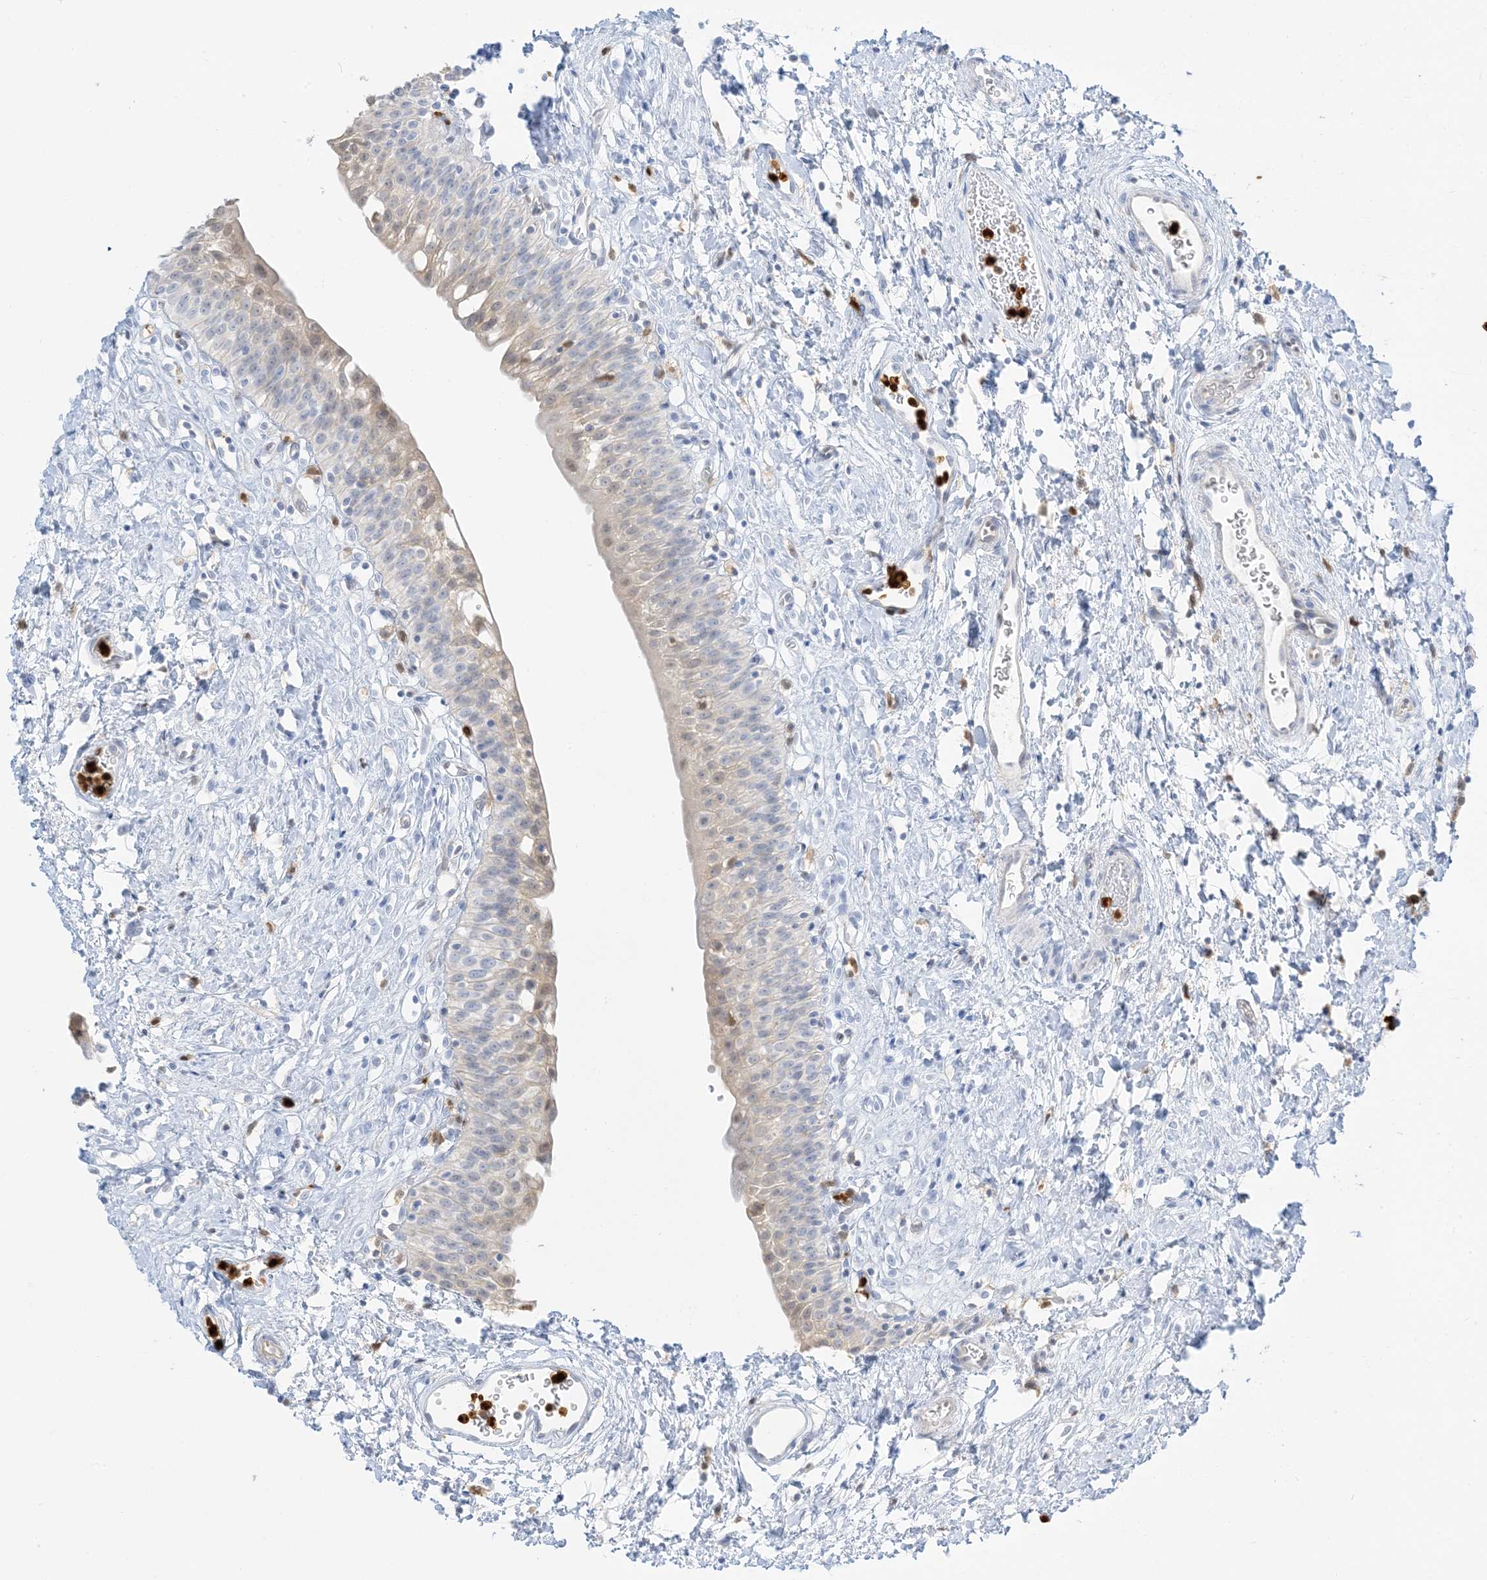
{"staining": {"intensity": "weak", "quantity": "<25%", "location": "cytoplasmic/membranous"}, "tissue": "urinary bladder", "cell_type": "Urothelial cells", "image_type": "normal", "snomed": [{"axis": "morphology", "description": "Normal tissue, NOS"}, {"axis": "topography", "description": "Urinary bladder"}], "caption": "Protein analysis of benign urinary bladder exhibits no significant positivity in urothelial cells.", "gene": "GCA", "patient": {"sex": "male", "age": 51}}